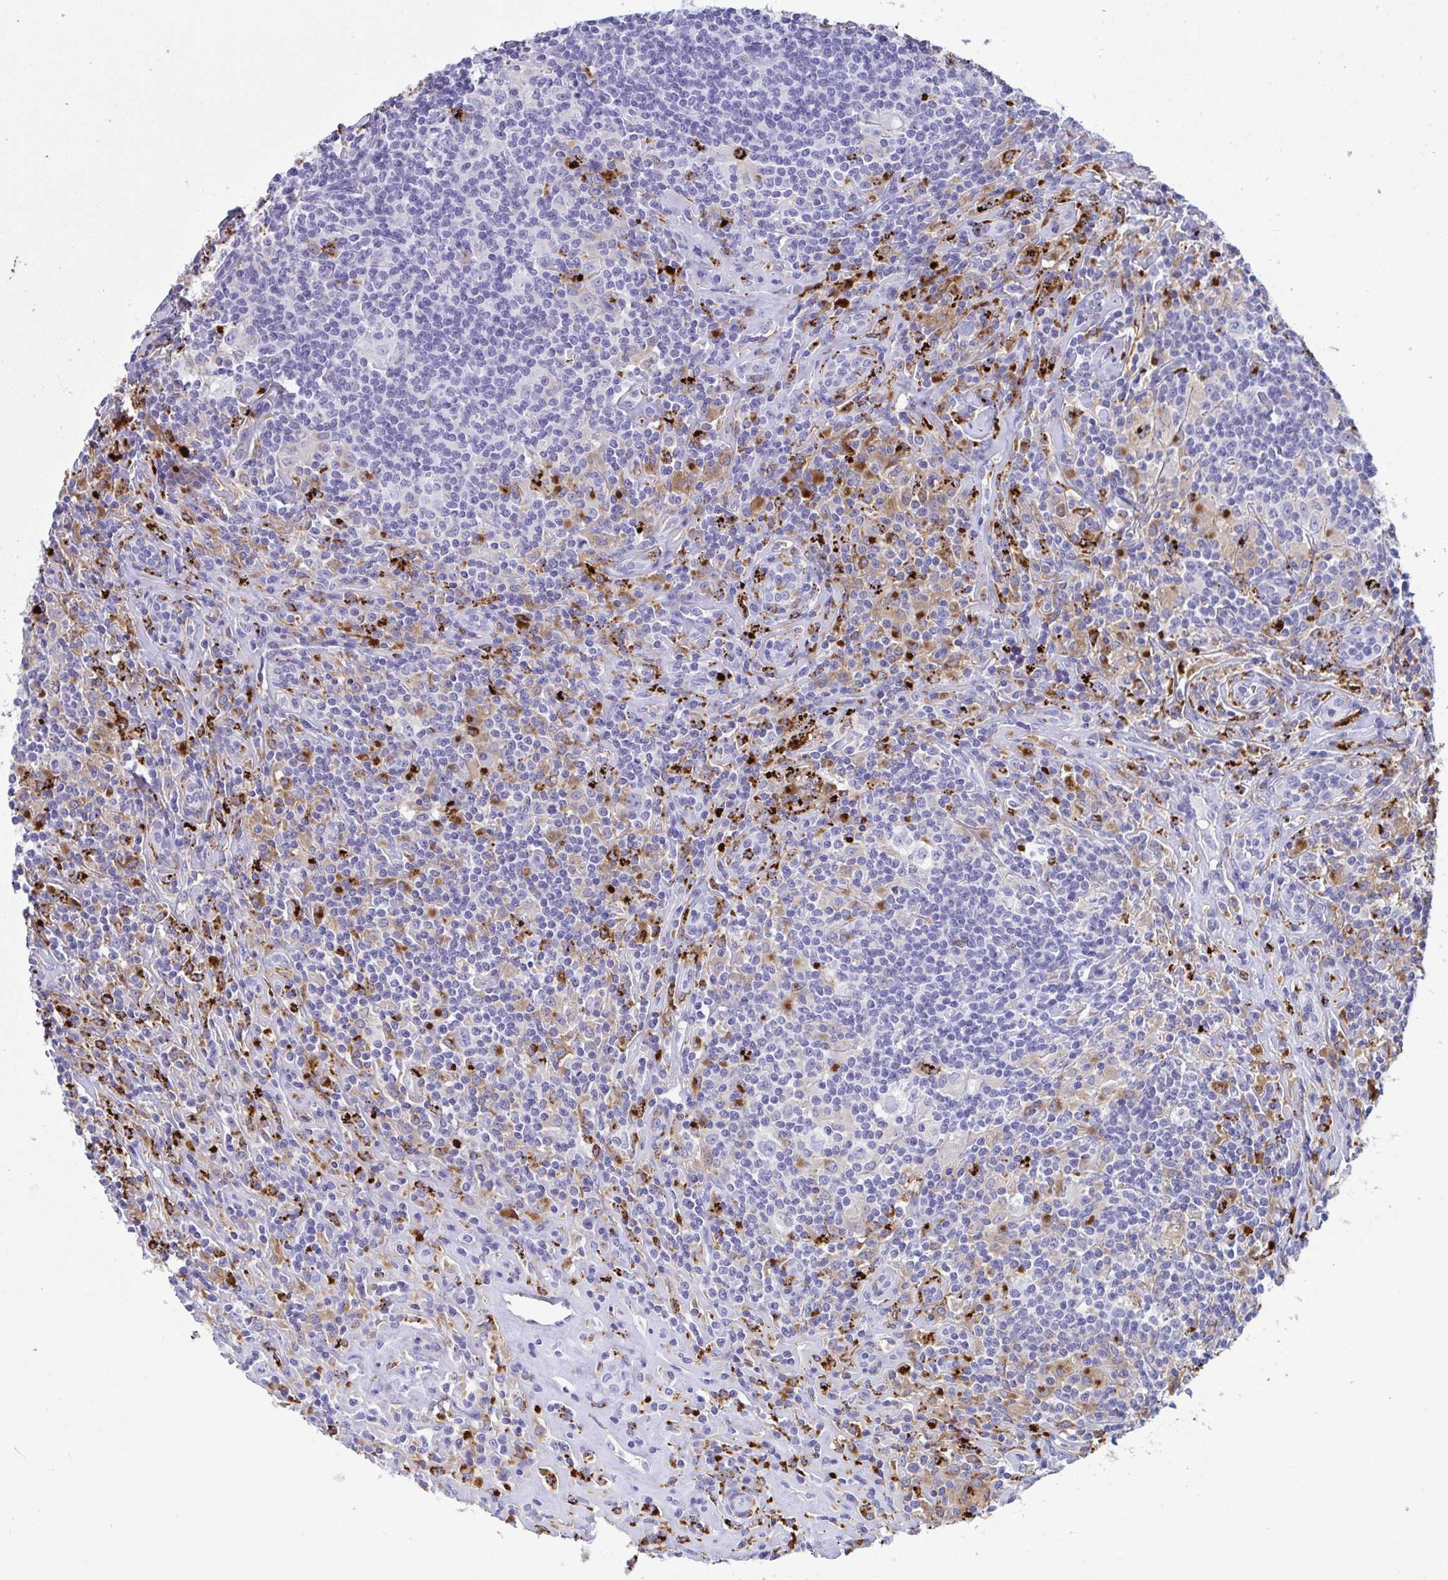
{"staining": {"intensity": "weak", "quantity": "<25%", "location": "cytoplasmic/membranous"}, "tissue": "lymphoma", "cell_type": "Tumor cells", "image_type": "cancer", "snomed": [{"axis": "morphology", "description": "Hodgkin's disease, NOS"}, {"axis": "morphology", "description": "Hodgkin's lymphoma, nodular sclerosis"}, {"axis": "topography", "description": "Lymph node"}], "caption": "Hodgkin's disease was stained to show a protein in brown. There is no significant staining in tumor cells.", "gene": "CPVL", "patient": {"sex": "female", "age": 10}}